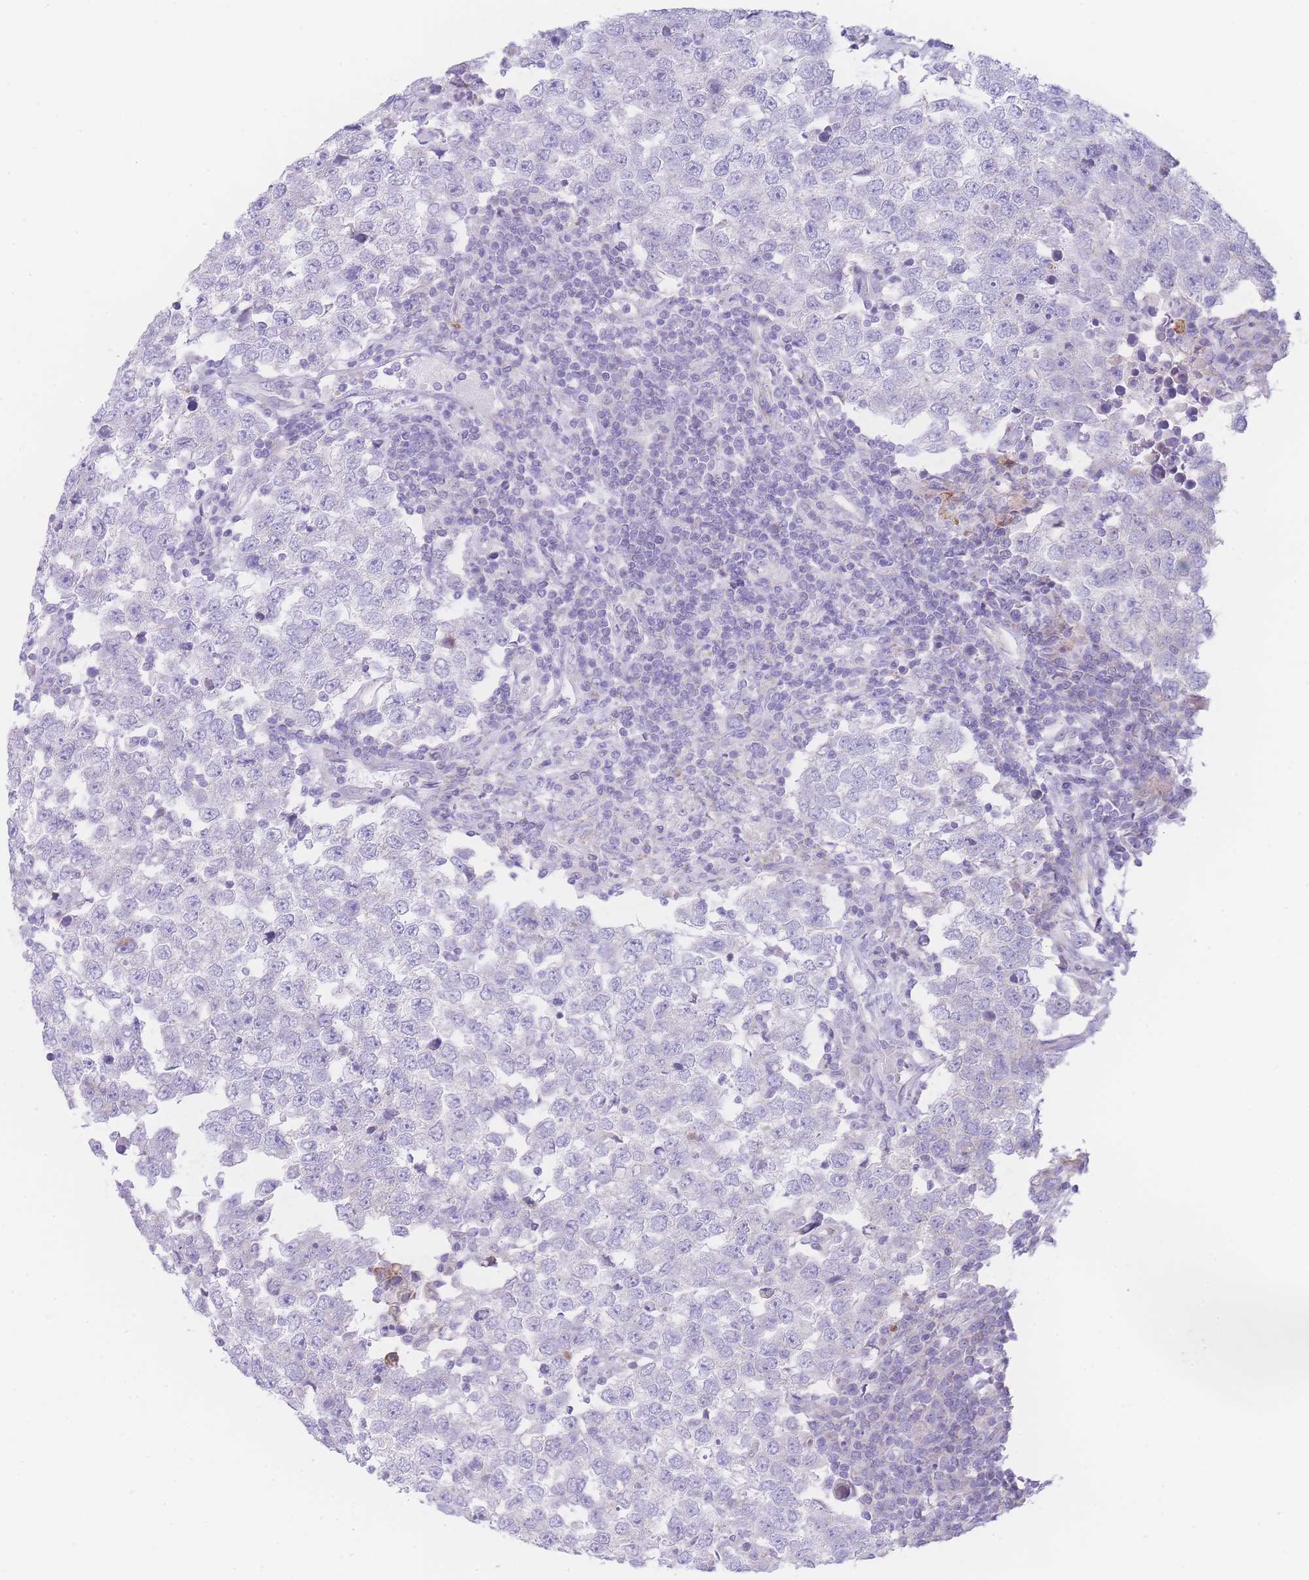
{"staining": {"intensity": "negative", "quantity": "none", "location": "none"}, "tissue": "testis cancer", "cell_type": "Tumor cells", "image_type": "cancer", "snomed": [{"axis": "morphology", "description": "Seminoma, NOS"}, {"axis": "morphology", "description": "Carcinoma, Embryonal, NOS"}, {"axis": "topography", "description": "Testis"}], "caption": "IHC histopathology image of neoplastic tissue: testis cancer stained with DAB (3,3'-diaminobenzidine) shows no significant protein staining in tumor cells. The staining was performed using DAB (3,3'-diaminobenzidine) to visualize the protein expression in brown, while the nuclei were stained in blue with hematoxylin (Magnification: 20x).", "gene": "NBEAL1", "patient": {"sex": "male", "age": 28}}